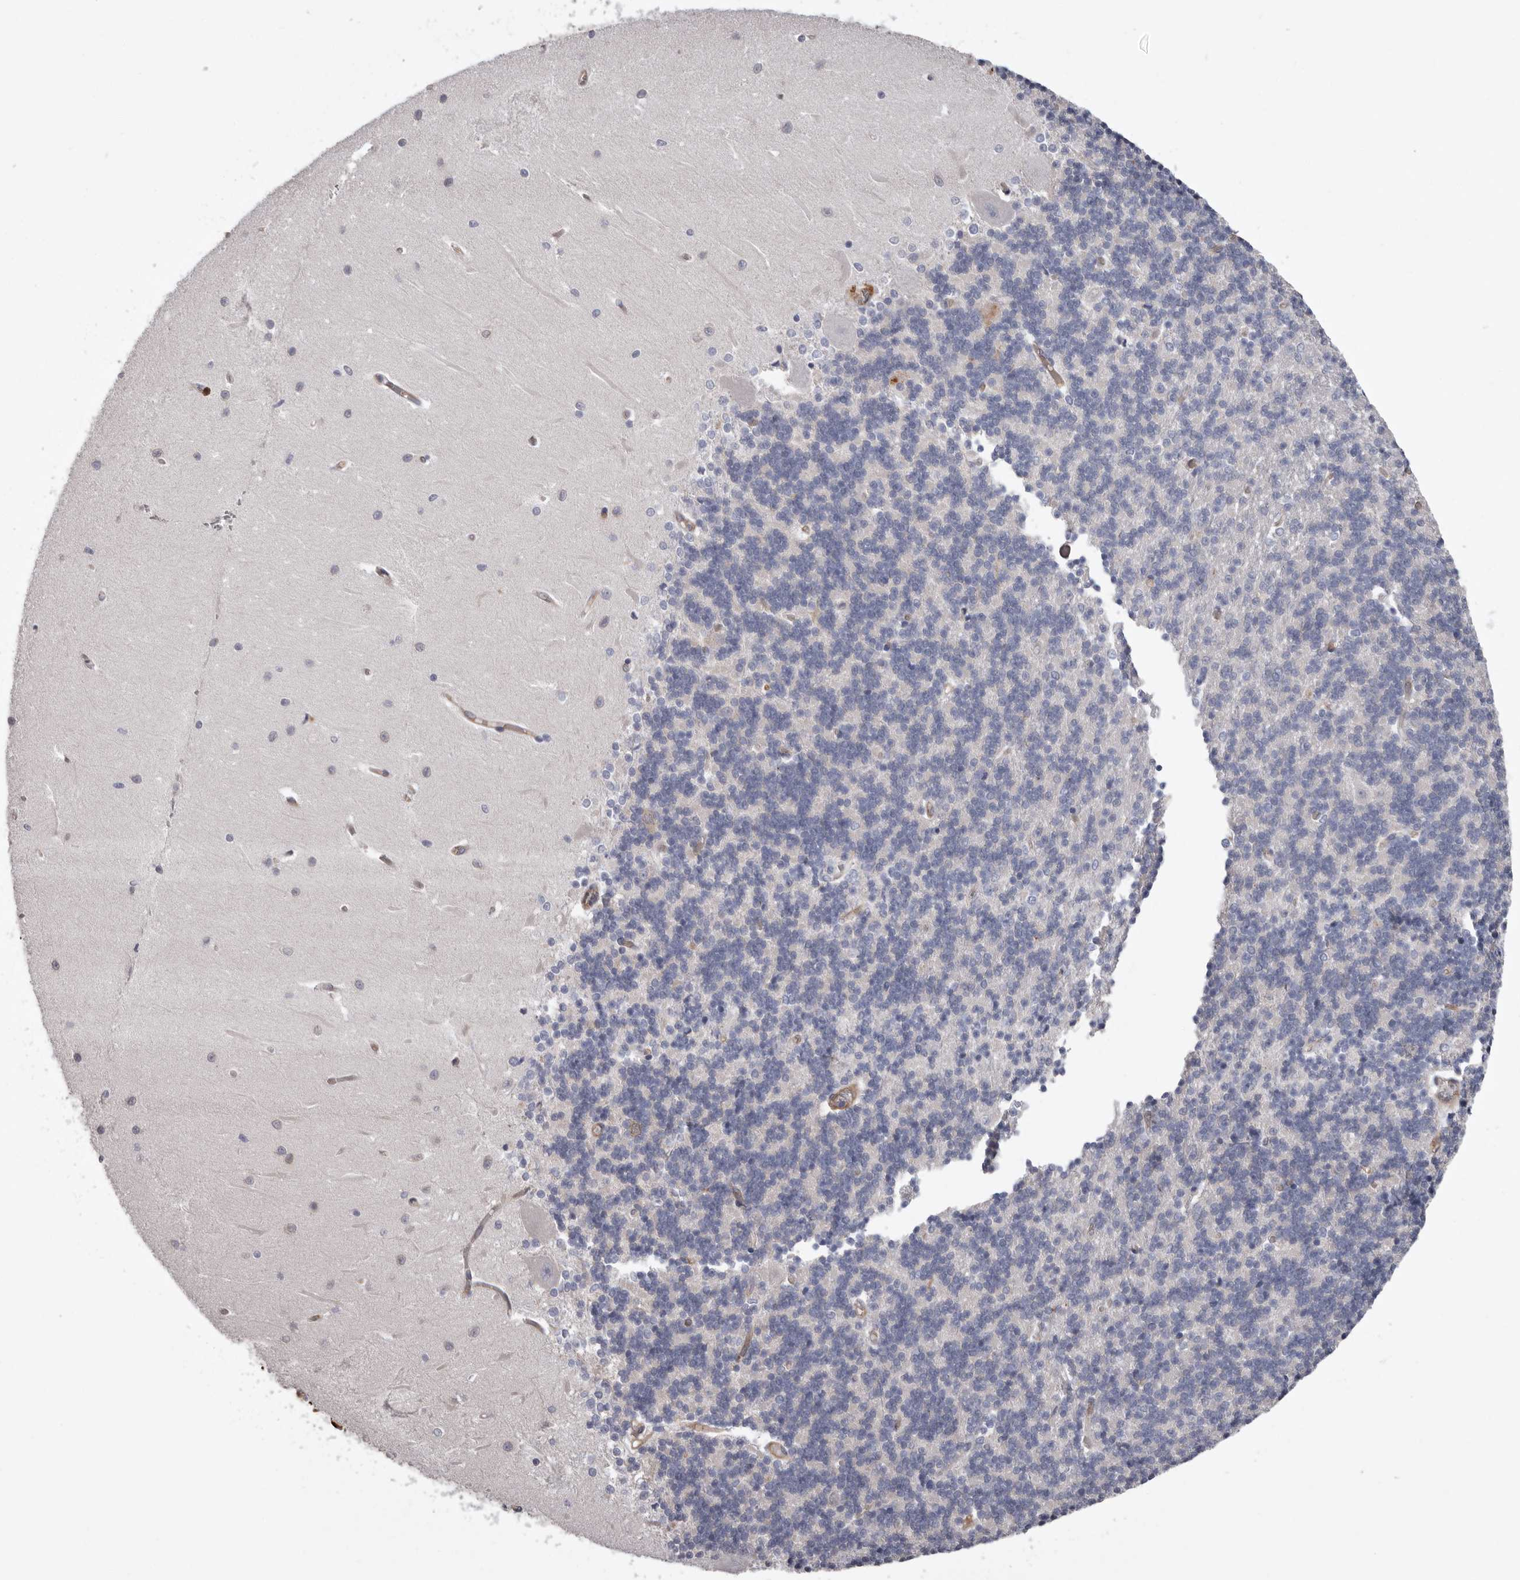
{"staining": {"intensity": "negative", "quantity": "none", "location": "none"}, "tissue": "cerebellum", "cell_type": "Cells in granular layer", "image_type": "normal", "snomed": [{"axis": "morphology", "description": "Normal tissue, NOS"}, {"axis": "topography", "description": "Cerebellum"}], "caption": "This is an immunohistochemistry histopathology image of normal cerebellum. There is no positivity in cells in granular layer.", "gene": "ADGRL4", "patient": {"sex": "male", "age": 37}}